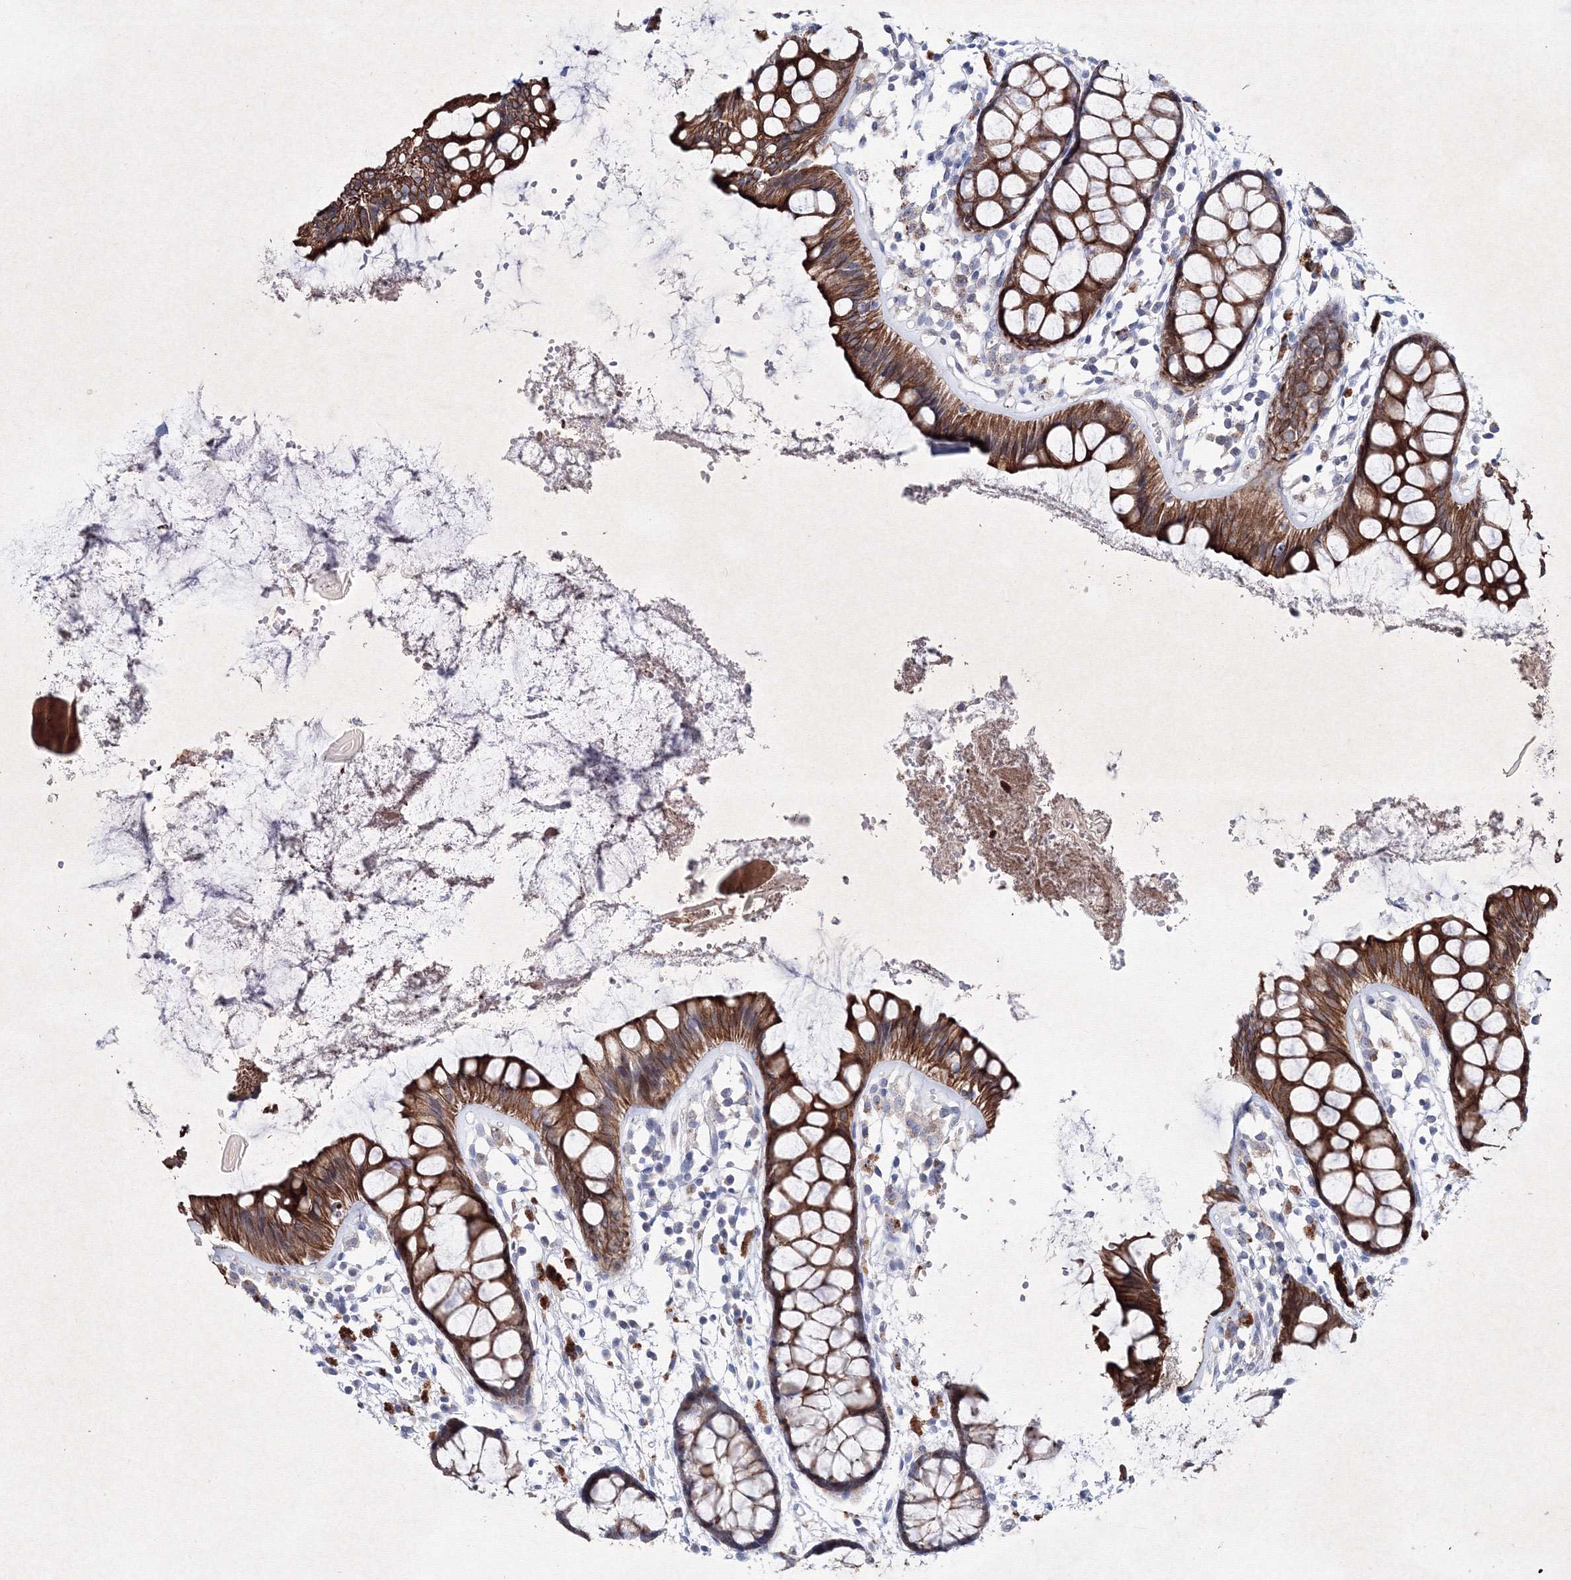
{"staining": {"intensity": "strong", "quantity": ">75%", "location": "cytoplasmic/membranous"}, "tissue": "rectum", "cell_type": "Glandular cells", "image_type": "normal", "snomed": [{"axis": "morphology", "description": "Normal tissue, NOS"}, {"axis": "topography", "description": "Rectum"}], "caption": "This histopathology image displays unremarkable rectum stained with immunohistochemistry (IHC) to label a protein in brown. The cytoplasmic/membranous of glandular cells show strong positivity for the protein. Nuclei are counter-stained blue.", "gene": "SMIM29", "patient": {"sex": "female", "age": 66}}